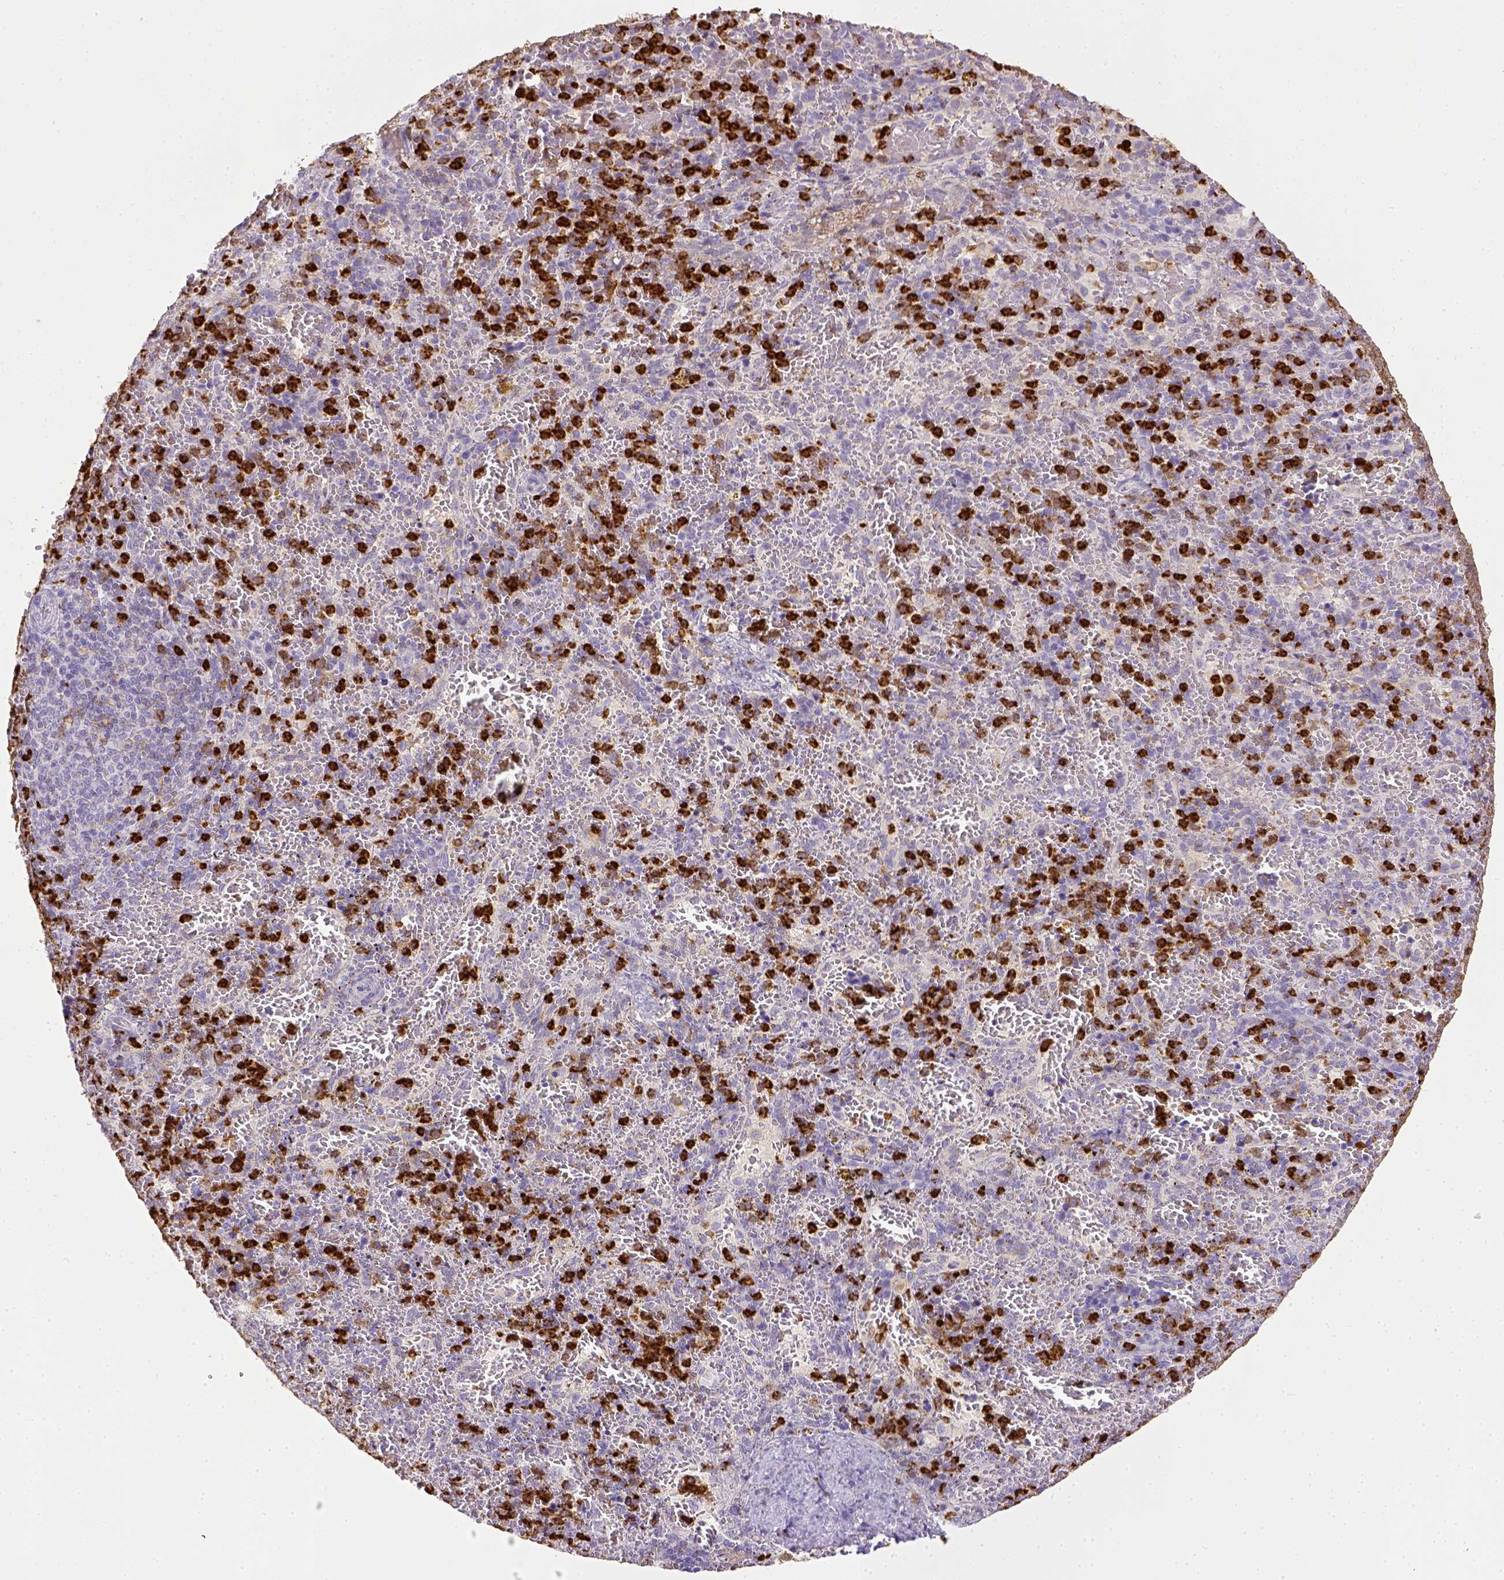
{"staining": {"intensity": "strong", "quantity": "25%-75%", "location": "cytoplasmic/membranous"}, "tissue": "spleen", "cell_type": "Cells in red pulp", "image_type": "normal", "snomed": [{"axis": "morphology", "description": "Normal tissue, NOS"}, {"axis": "topography", "description": "Spleen"}], "caption": "Strong cytoplasmic/membranous protein positivity is seen in about 25%-75% of cells in red pulp in spleen. Immunohistochemistry (ihc) stains the protein of interest in brown and the nuclei are stained blue.", "gene": "ITGAM", "patient": {"sex": "female", "age": 50}}